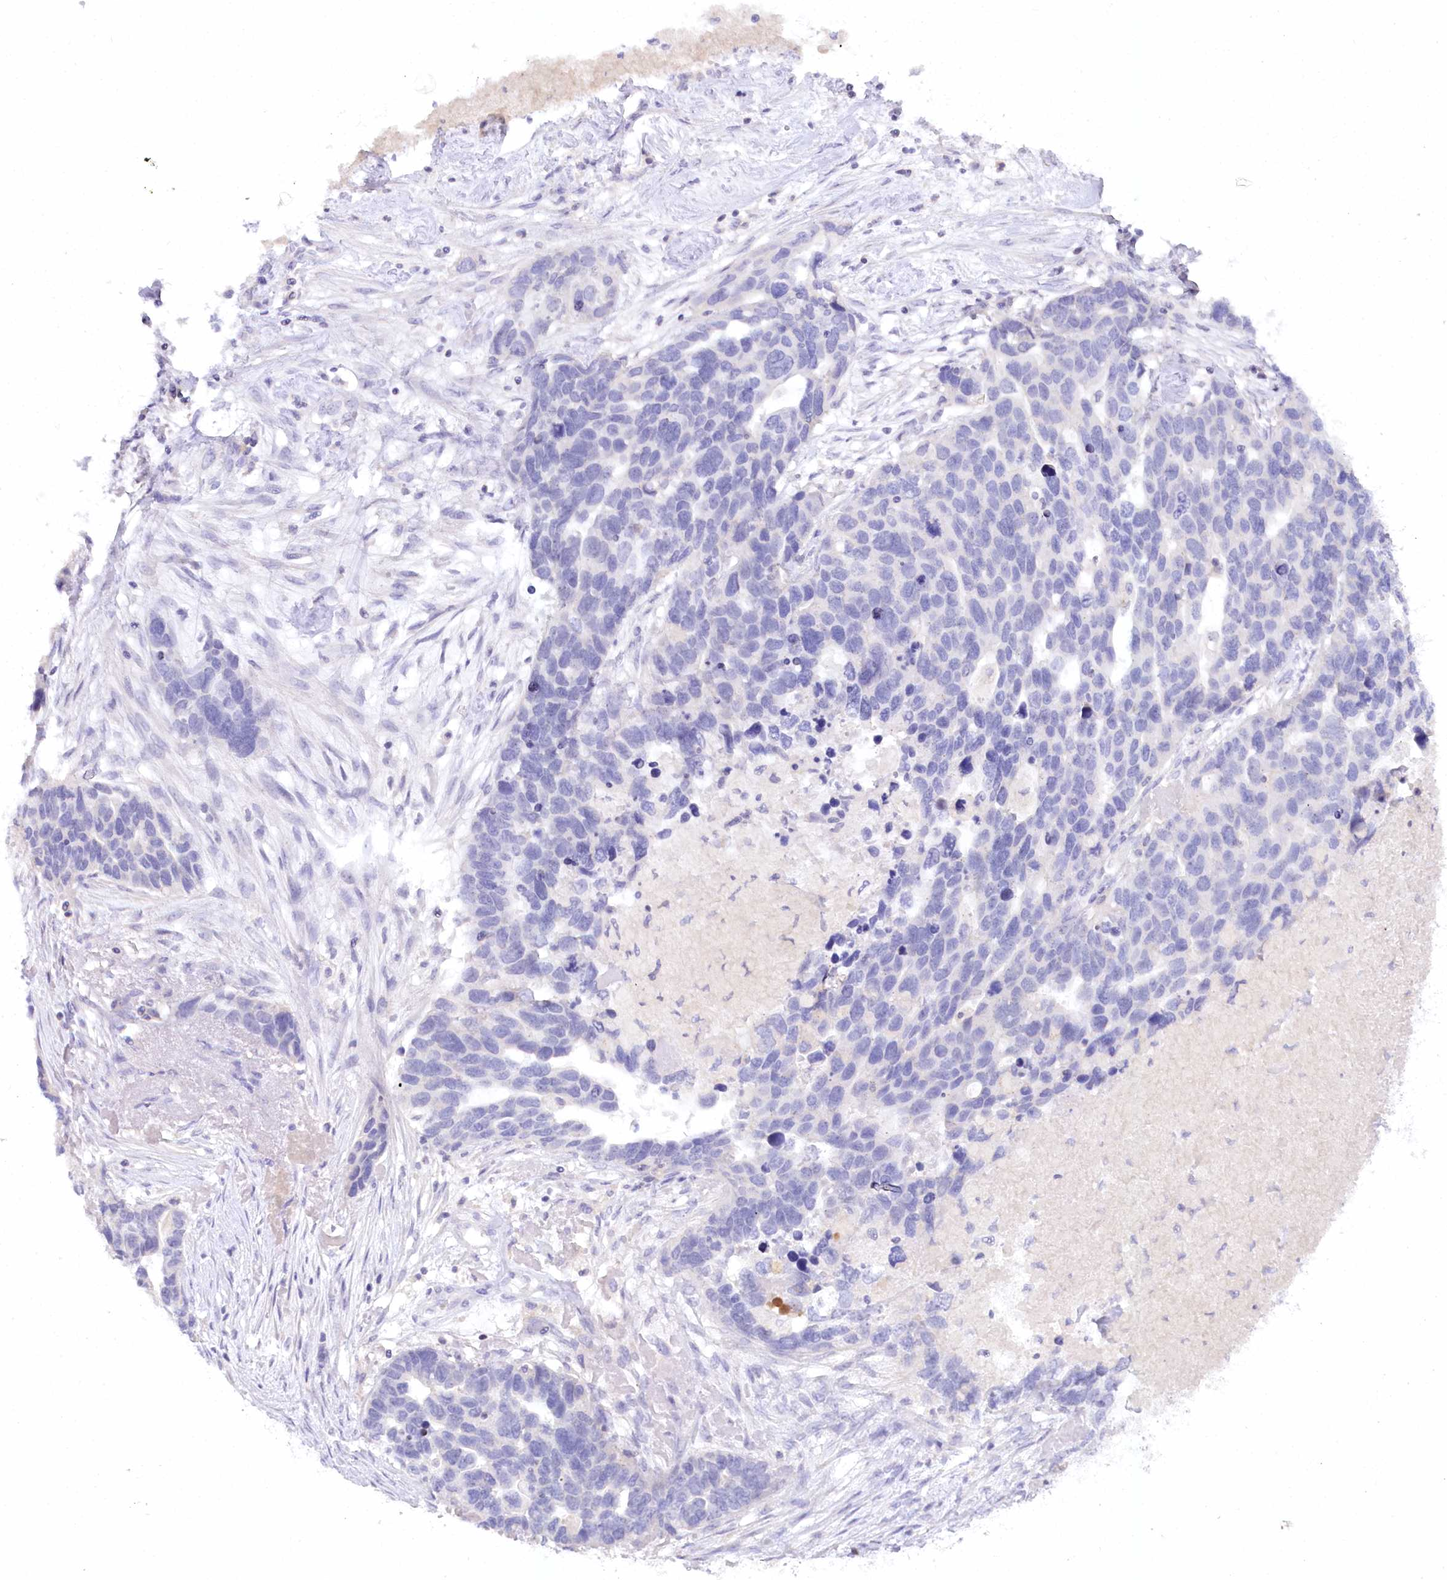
{"staining": {"intensity": "negative", "quantity": "none", "location": "none"}, "tissue": "ovarian cancer", "cell_type": "Tumor cells", "image_type": "cancer", "snomed": [{"axis": "morphology", "description": "Cystadenocarcinoma, serous, NOS"}, {"axis": "topography", "description": "Ovary"}], "caption": "This is an IHC micrograph of ovarian cancer. There is no staining in tumor cells.", "gene": "MYOZ1", "patient": {"sex": "female", "age": 54}}